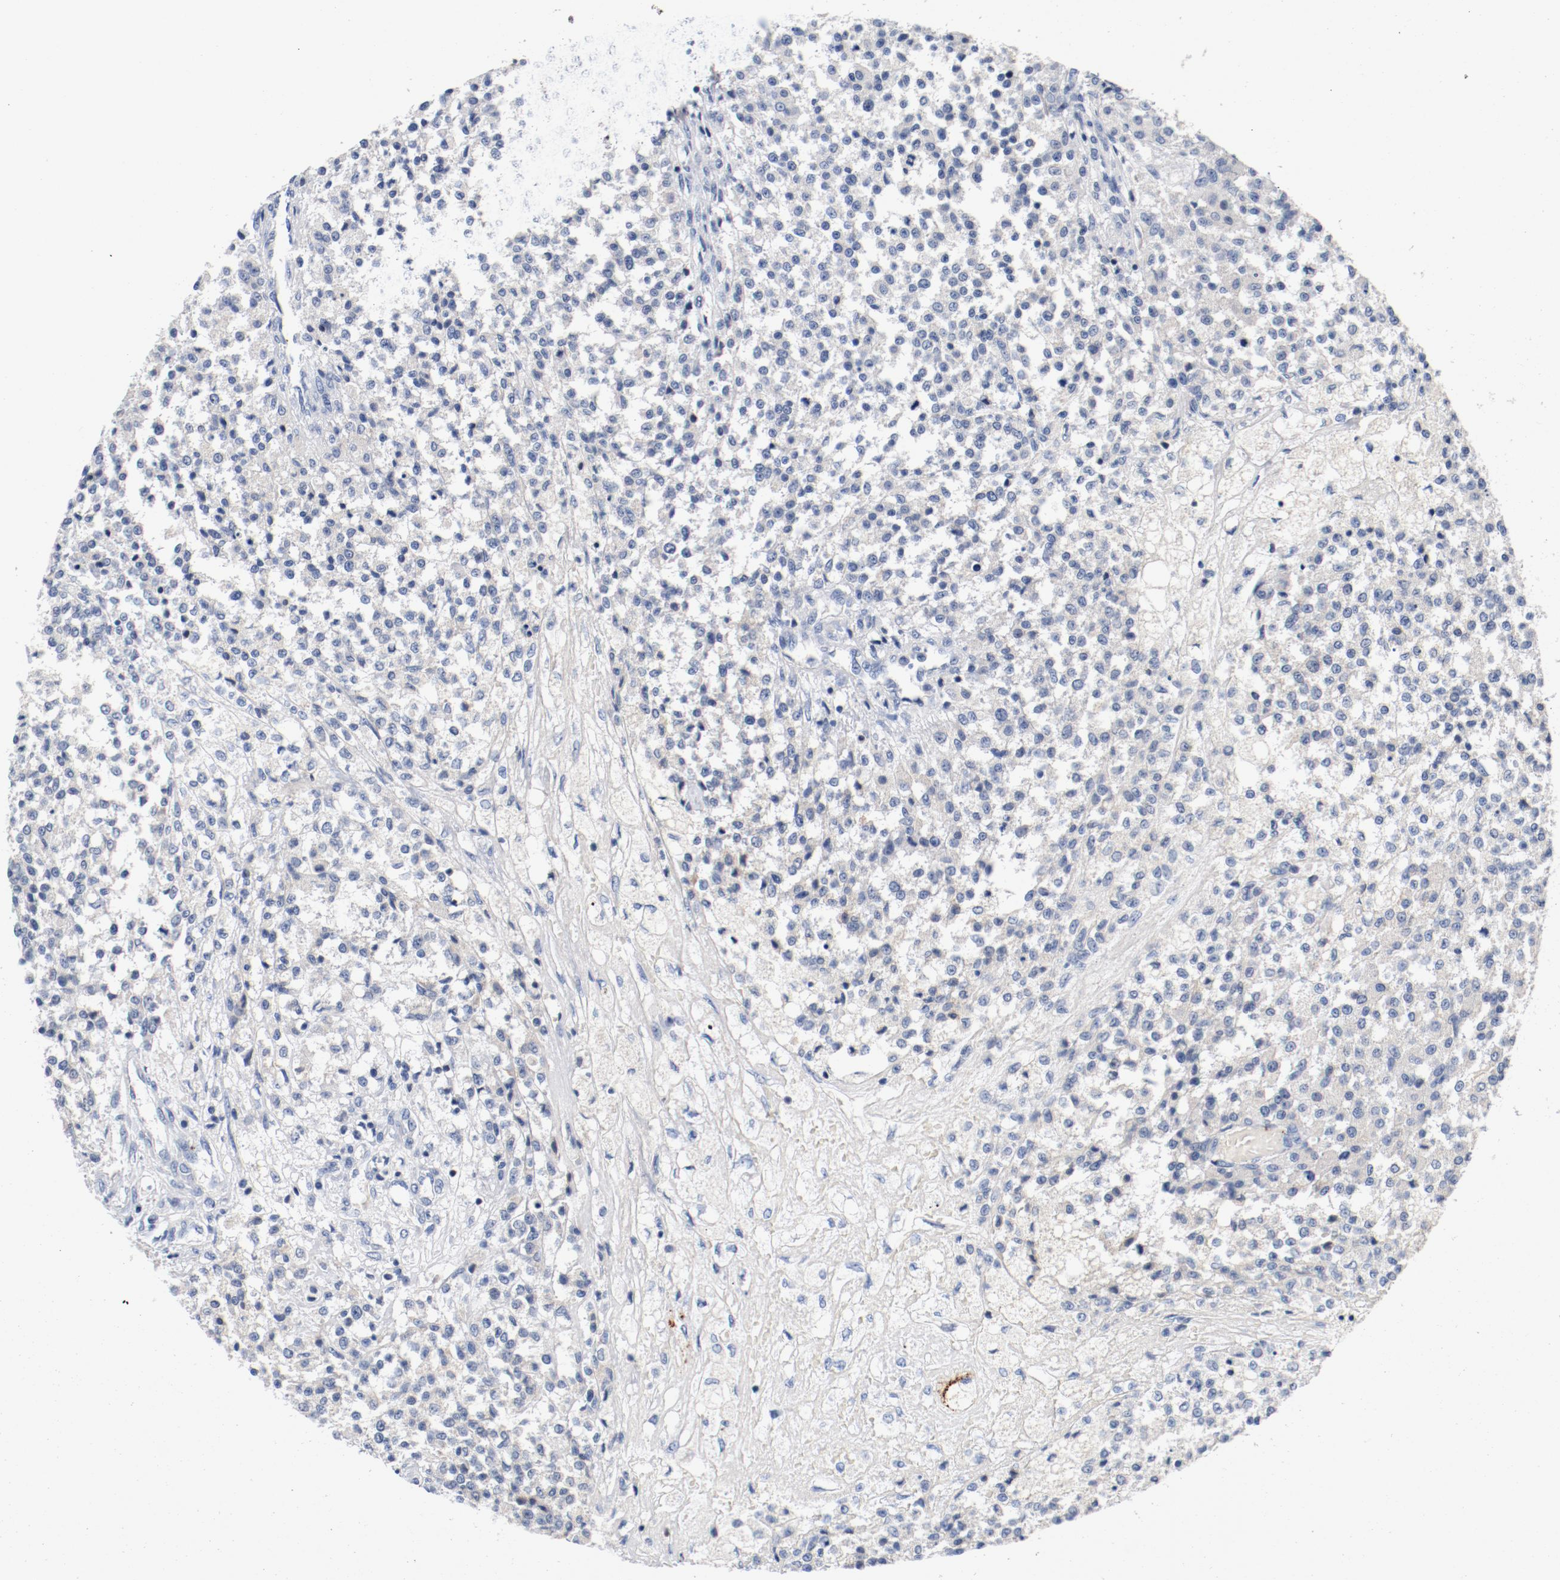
{"staining": {"intensity": "negative", "quantity": "none", "location": "none"}, "tissue": "testis cancer", "cell_type": "Tumor cells", "image_type": "cancer", "snomed": [{"axis": "morphology", "description": "Seminoma, NOS"}, {"axis": "topography", "description": "Testis"}], "caption": "Photomicrograph shows no protein staining in tumor cells of testis cancer (seminoma) tissue.", "gene": "PIM1", "patient": {"sex": "male", "age": 59}}